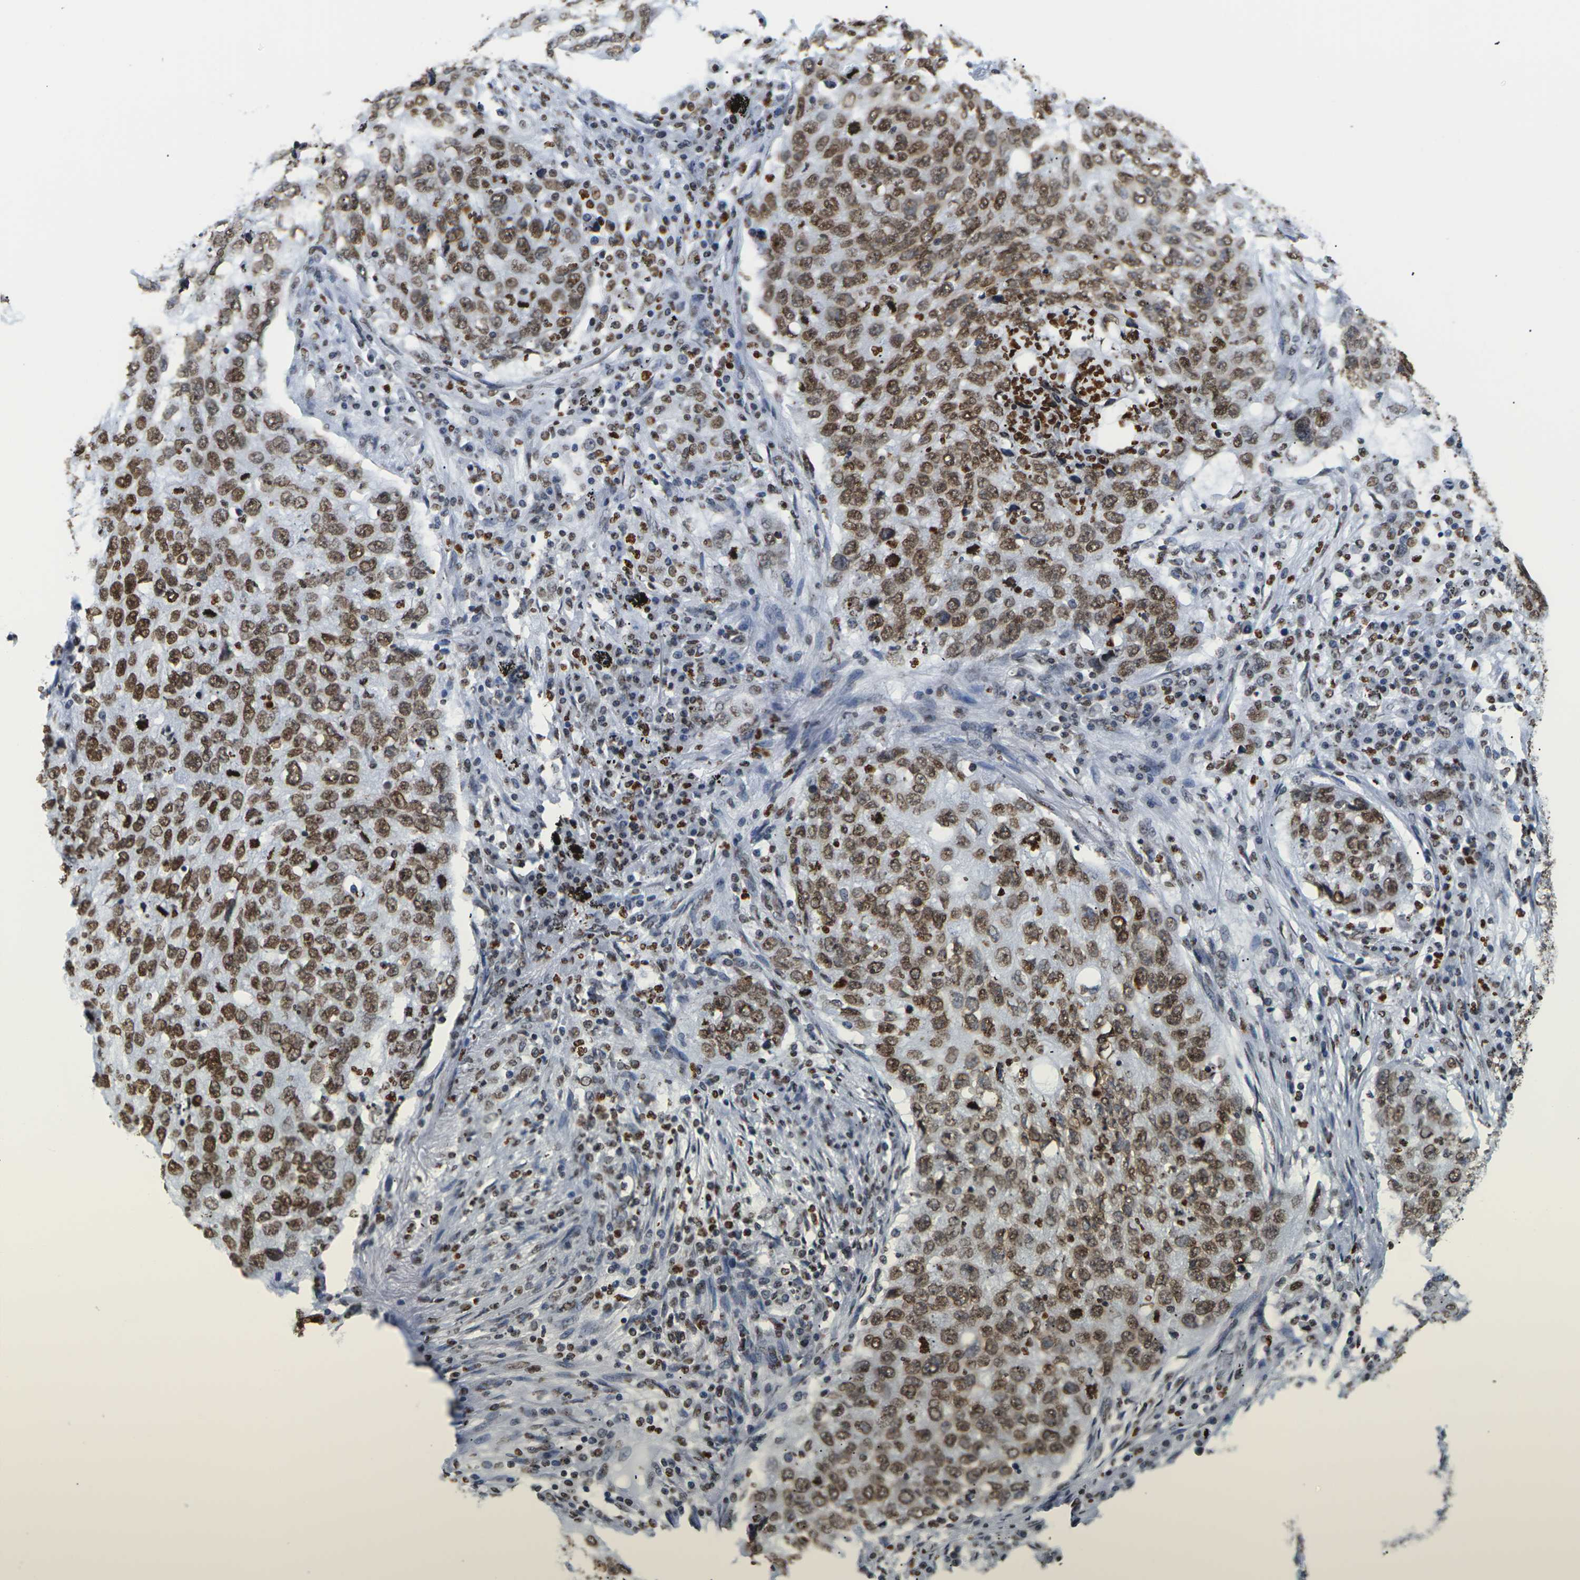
{"staining": {"intensity": "strong", "quantity": ">75%", "location": "cytoplasmic/membranous,nuclear"}, "tissue": "lung cancer", "cell_type": "Tumor cells", "image_type": "cancer", "snomed": [{"axis": "morphology", "description": "Squamous cell carcinoma, NOS"}, {"axis": "topography", "description": "Lung"}], "caption": "A brown stain labels strong cytoplasmic/membranous and nuclear staining of a protein in human lung cancer (squamous cell carcinoma) tumor cells.", "gene": "H2AC21", "patient": {"sex": "female", "age": 63}}